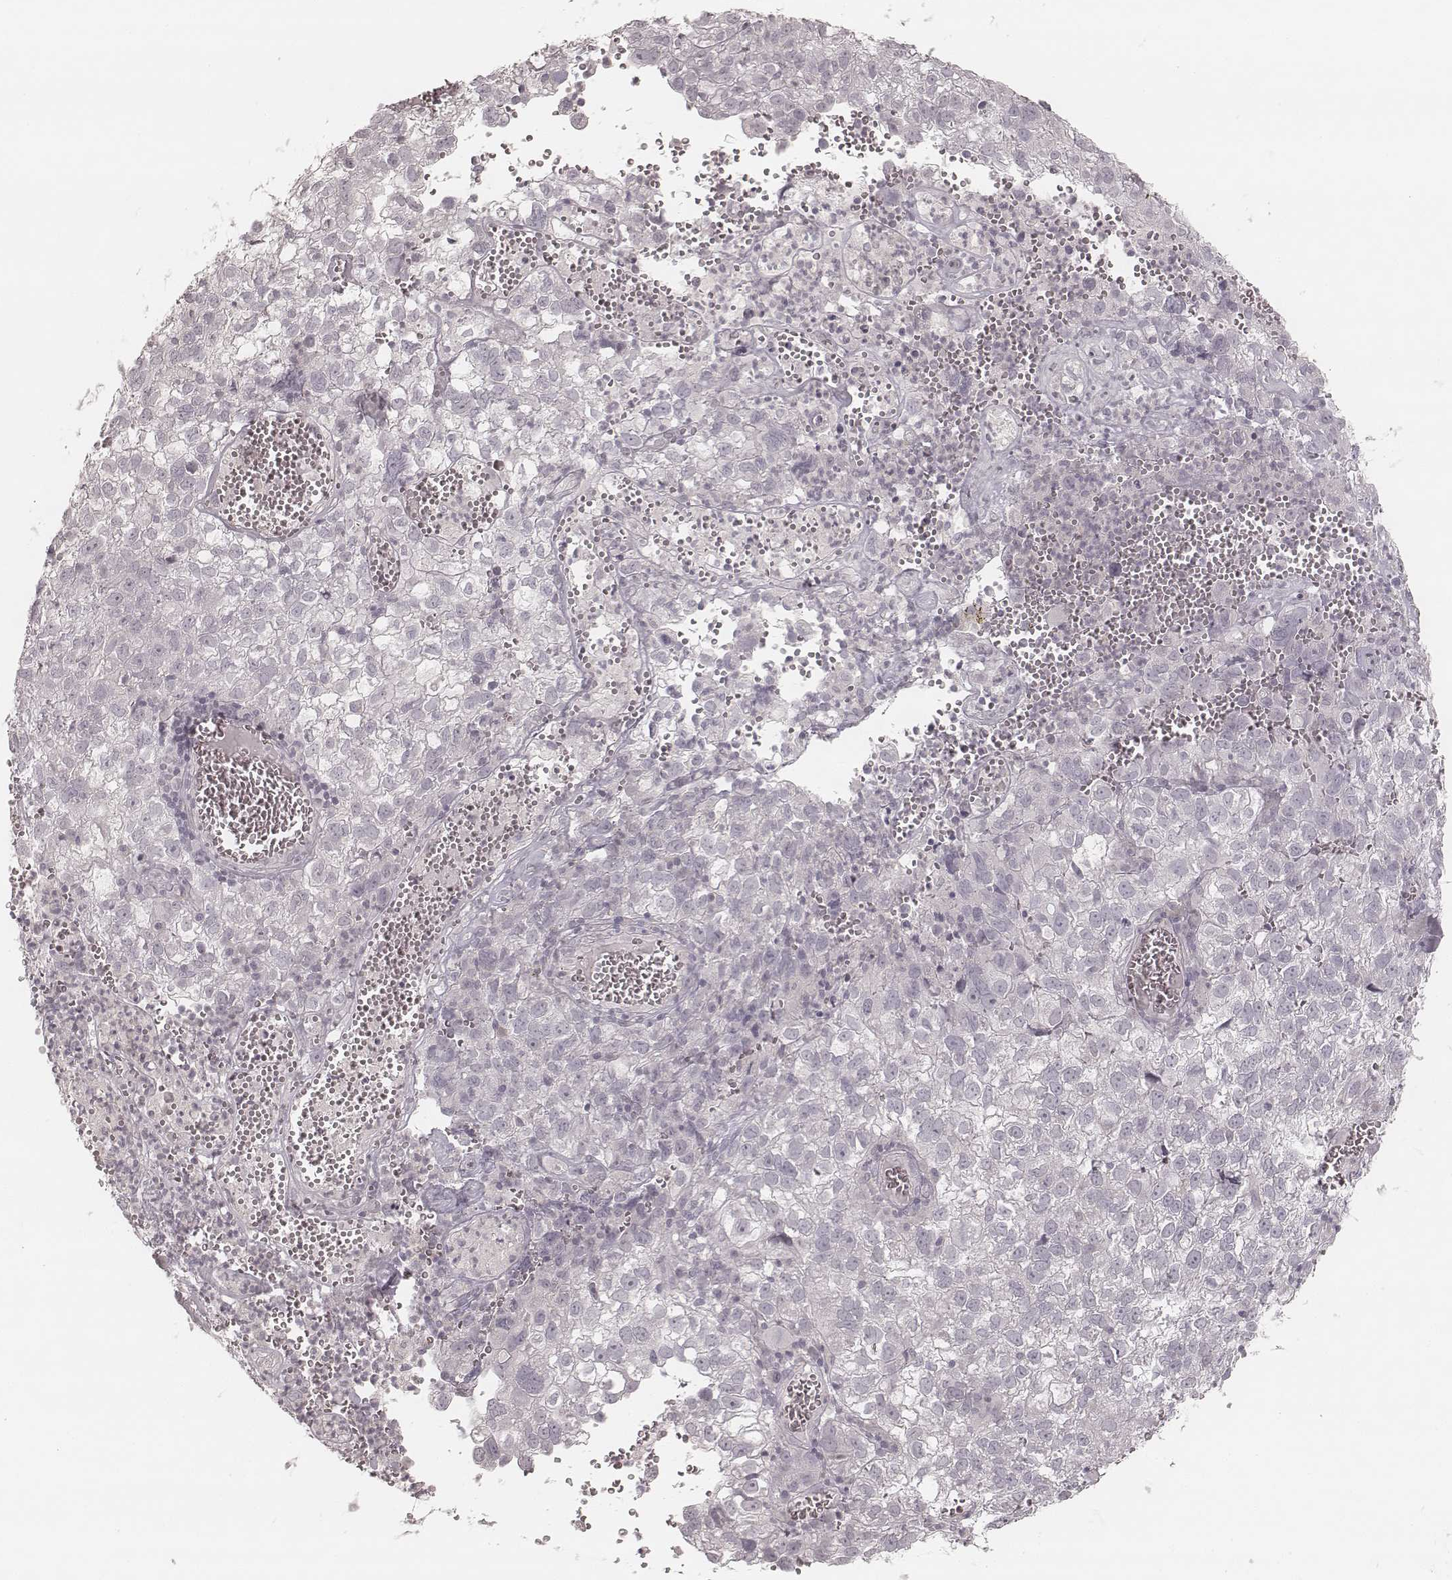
{"staining": {"intensity": "negative", "quantity": "none", "location": "none"}, "tissue": "cervical cancer", "cell_type": "Tumor cells", "image_type": "cancer", "snomed": [{"axis": "morphology", "description": "Squamous cell carcinoma, NOS"}, {"axis": "topography", "description": "Cervix"}], "caption": "Tumor cells are negative for protein expression in human cervical squamous cell carcinoma. Nuclei are stained in blue.", "gene": "ACACB", "patient": {"sex": "female", "age": 55}}